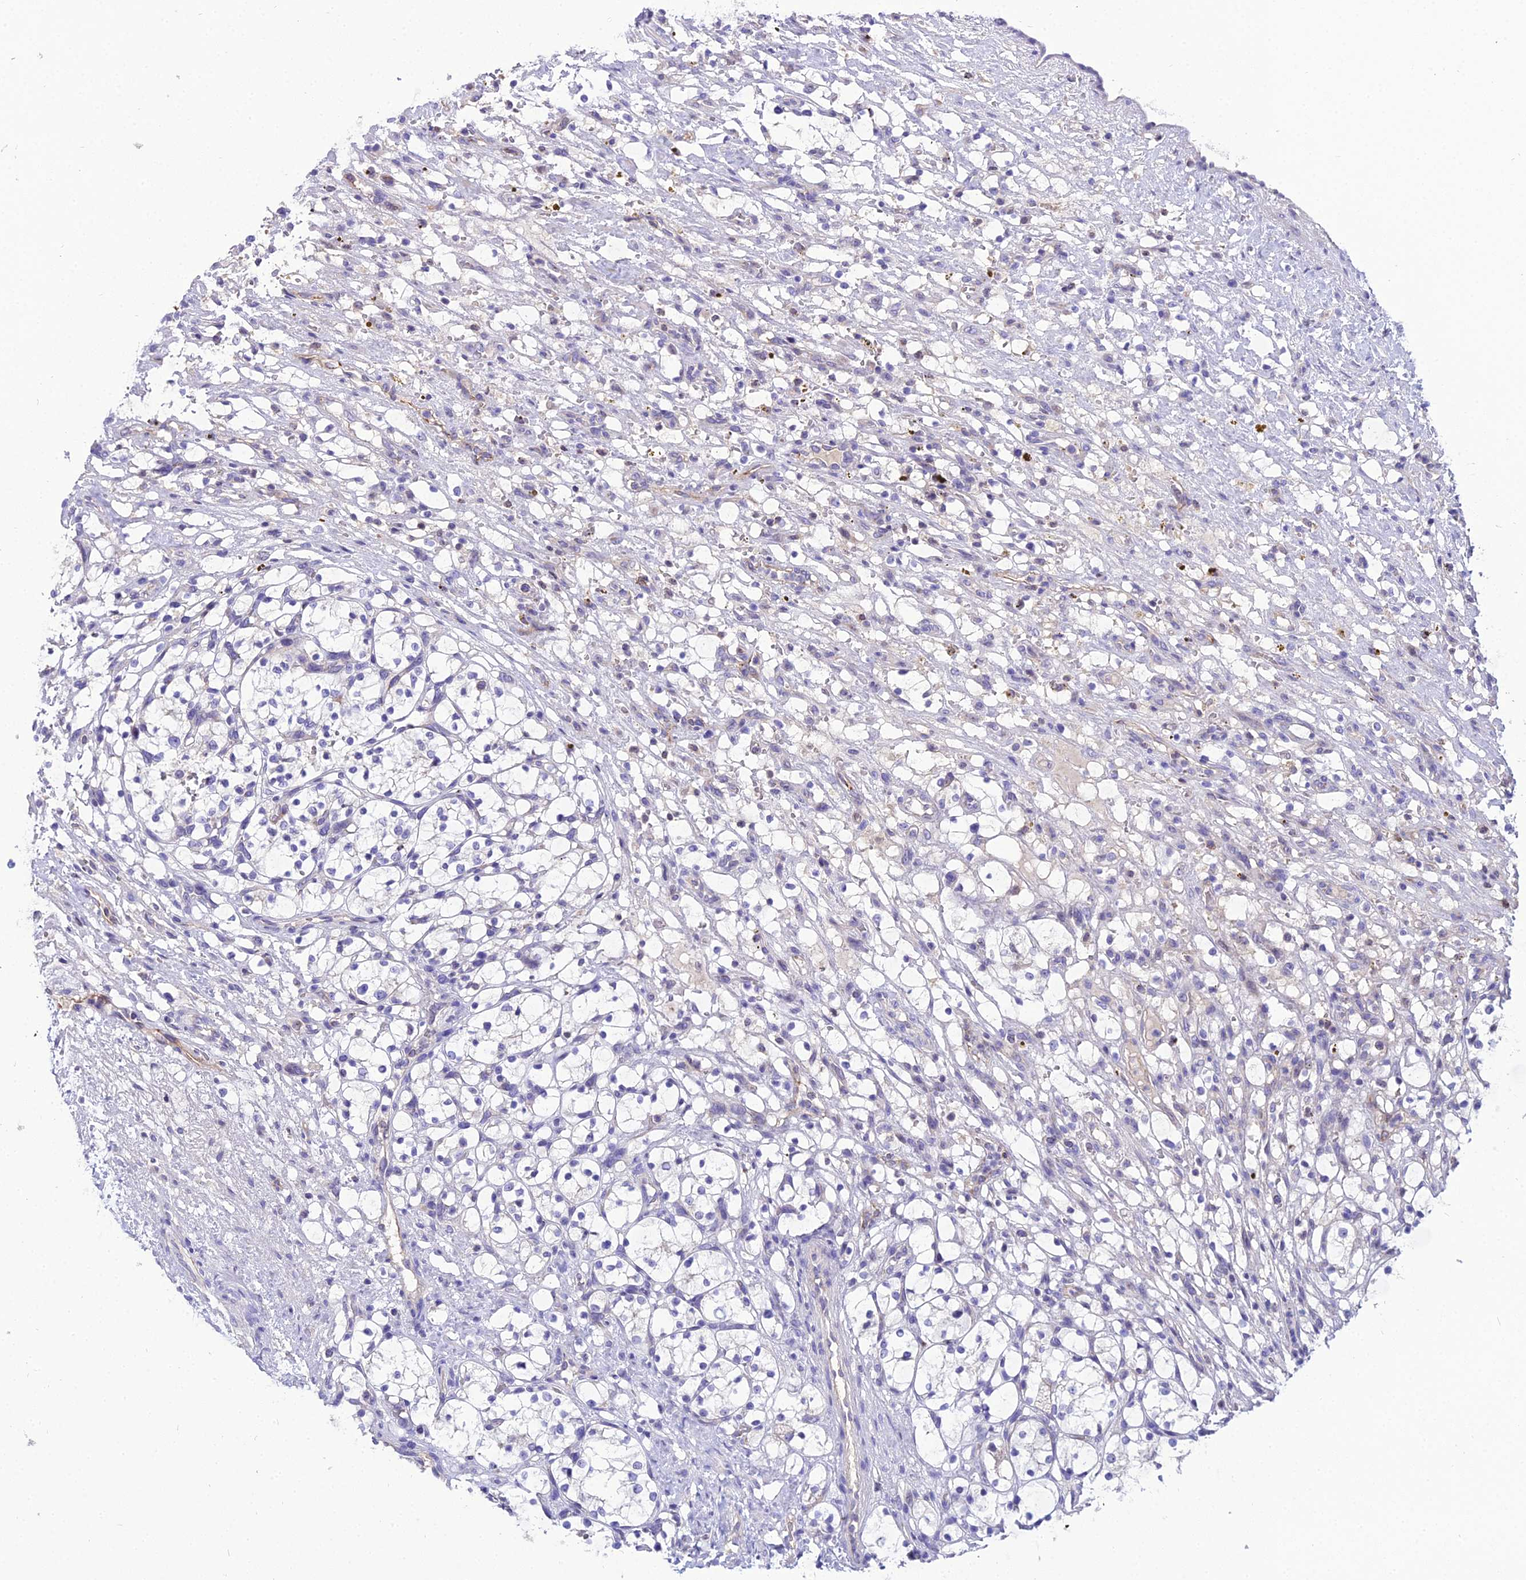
{"staining": {"intensity": "negative", "quantity": "none", "location": "none"}, "tissue": "renal cancer", "cell_type": "Tumor cells", "image_type": "cancer", "snomed": [{"axis": "morphology", "description": "Adenocarcinoma, NOS"}, {"axis": "topography", "description": "Kidney"}], "caption": "Image shows no significant protein positivity in tumor cells of renal cancer.", "gene": "SHQ1", "patient": {"sex": "female", "age": 69}}